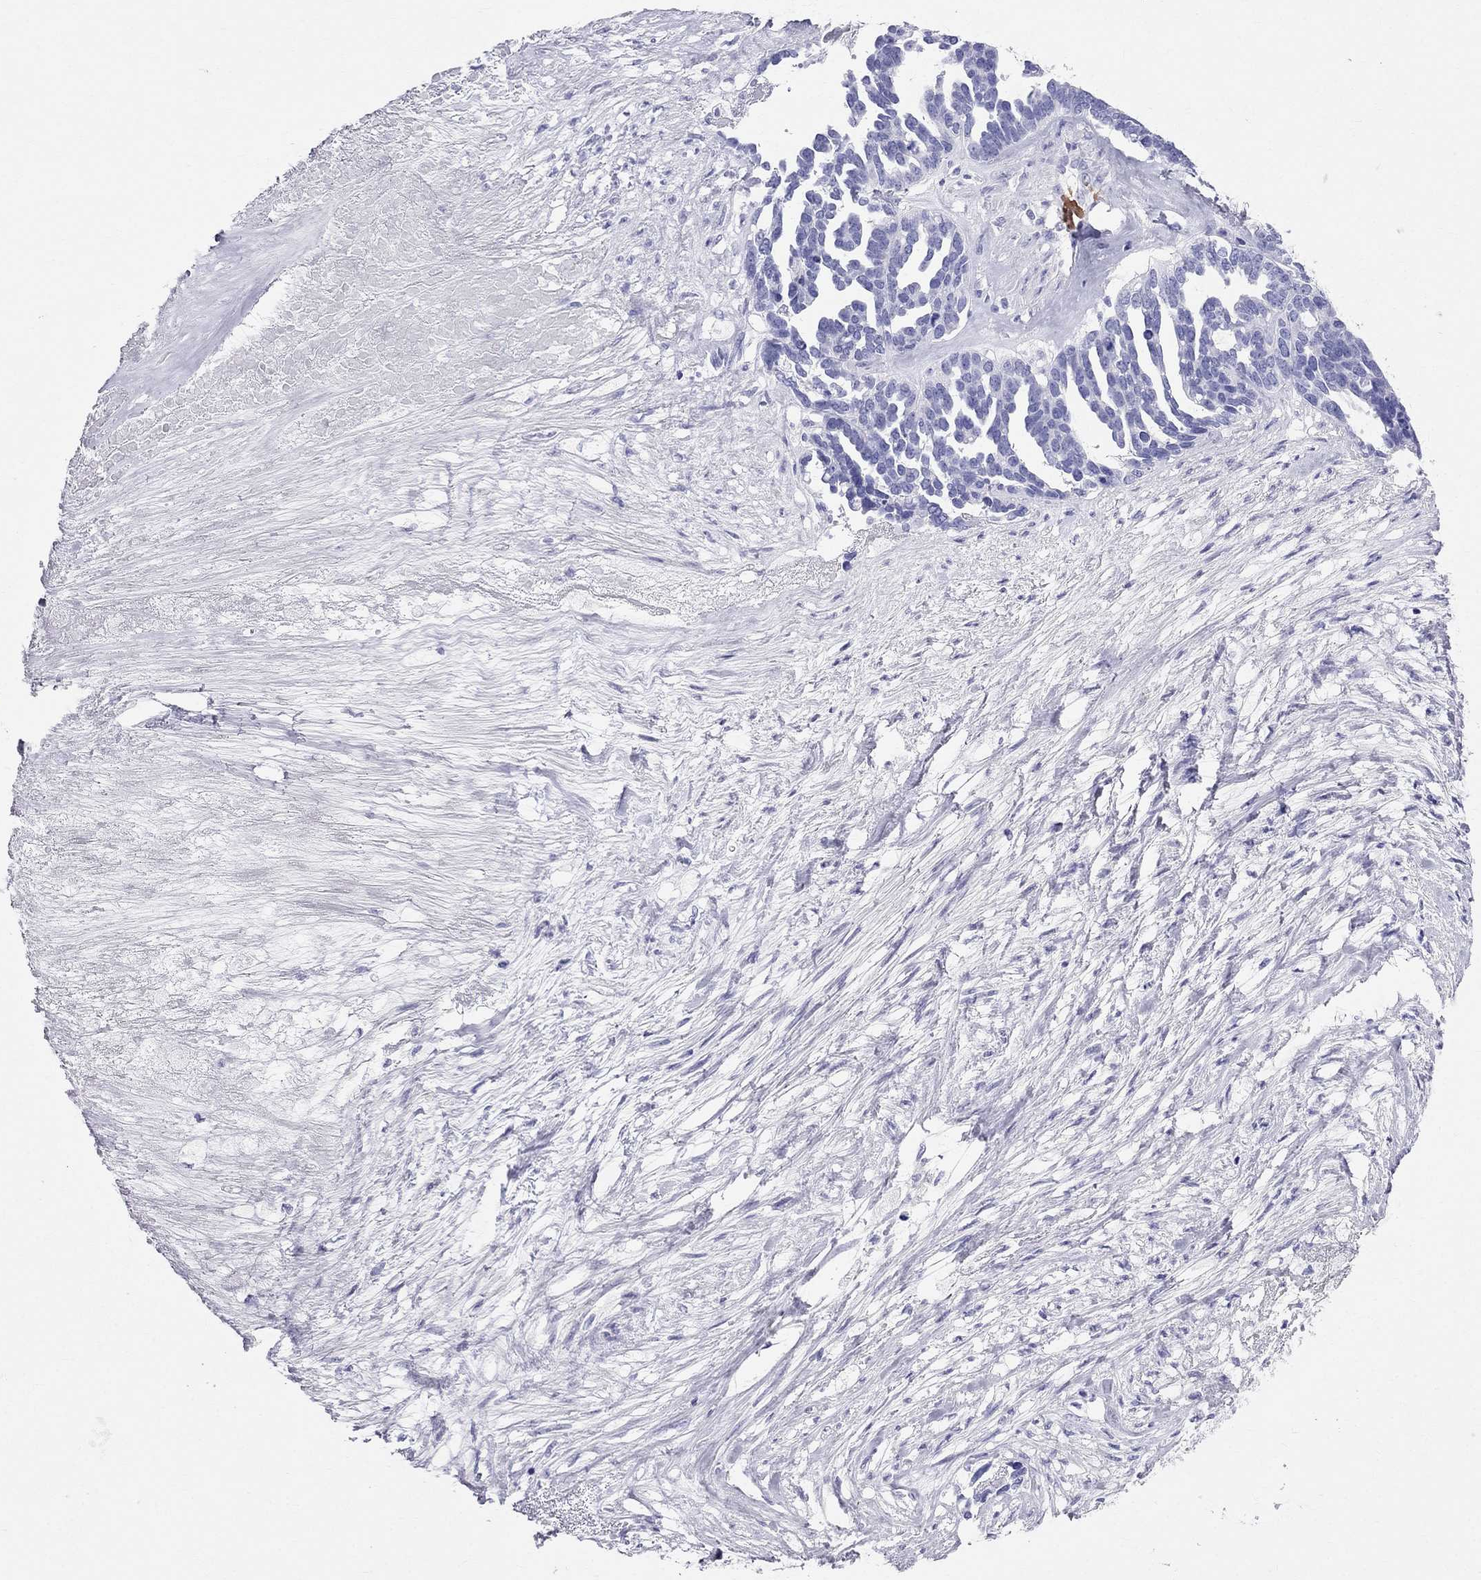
{"staining": {"intensity": "negative", "quantity": "none", "location": "none"}, "tissue": "ovarian cancer", "cell_type": "Tumor cells", "image_type": "cancer", "snomed": [{"axis": "morphology", "description": "Cystadenocarcinoma, serous, NOS"}, {"axis": "topography", "description": "Ovary"}], "caption": "This is a micrograph of immunohistochemistry staining of ovarian serous cystadenocarcinoma, which shows no expression in tumor cells.", "gene": "DNAAF6", "patient": {"sex": "female", "age": 54}}